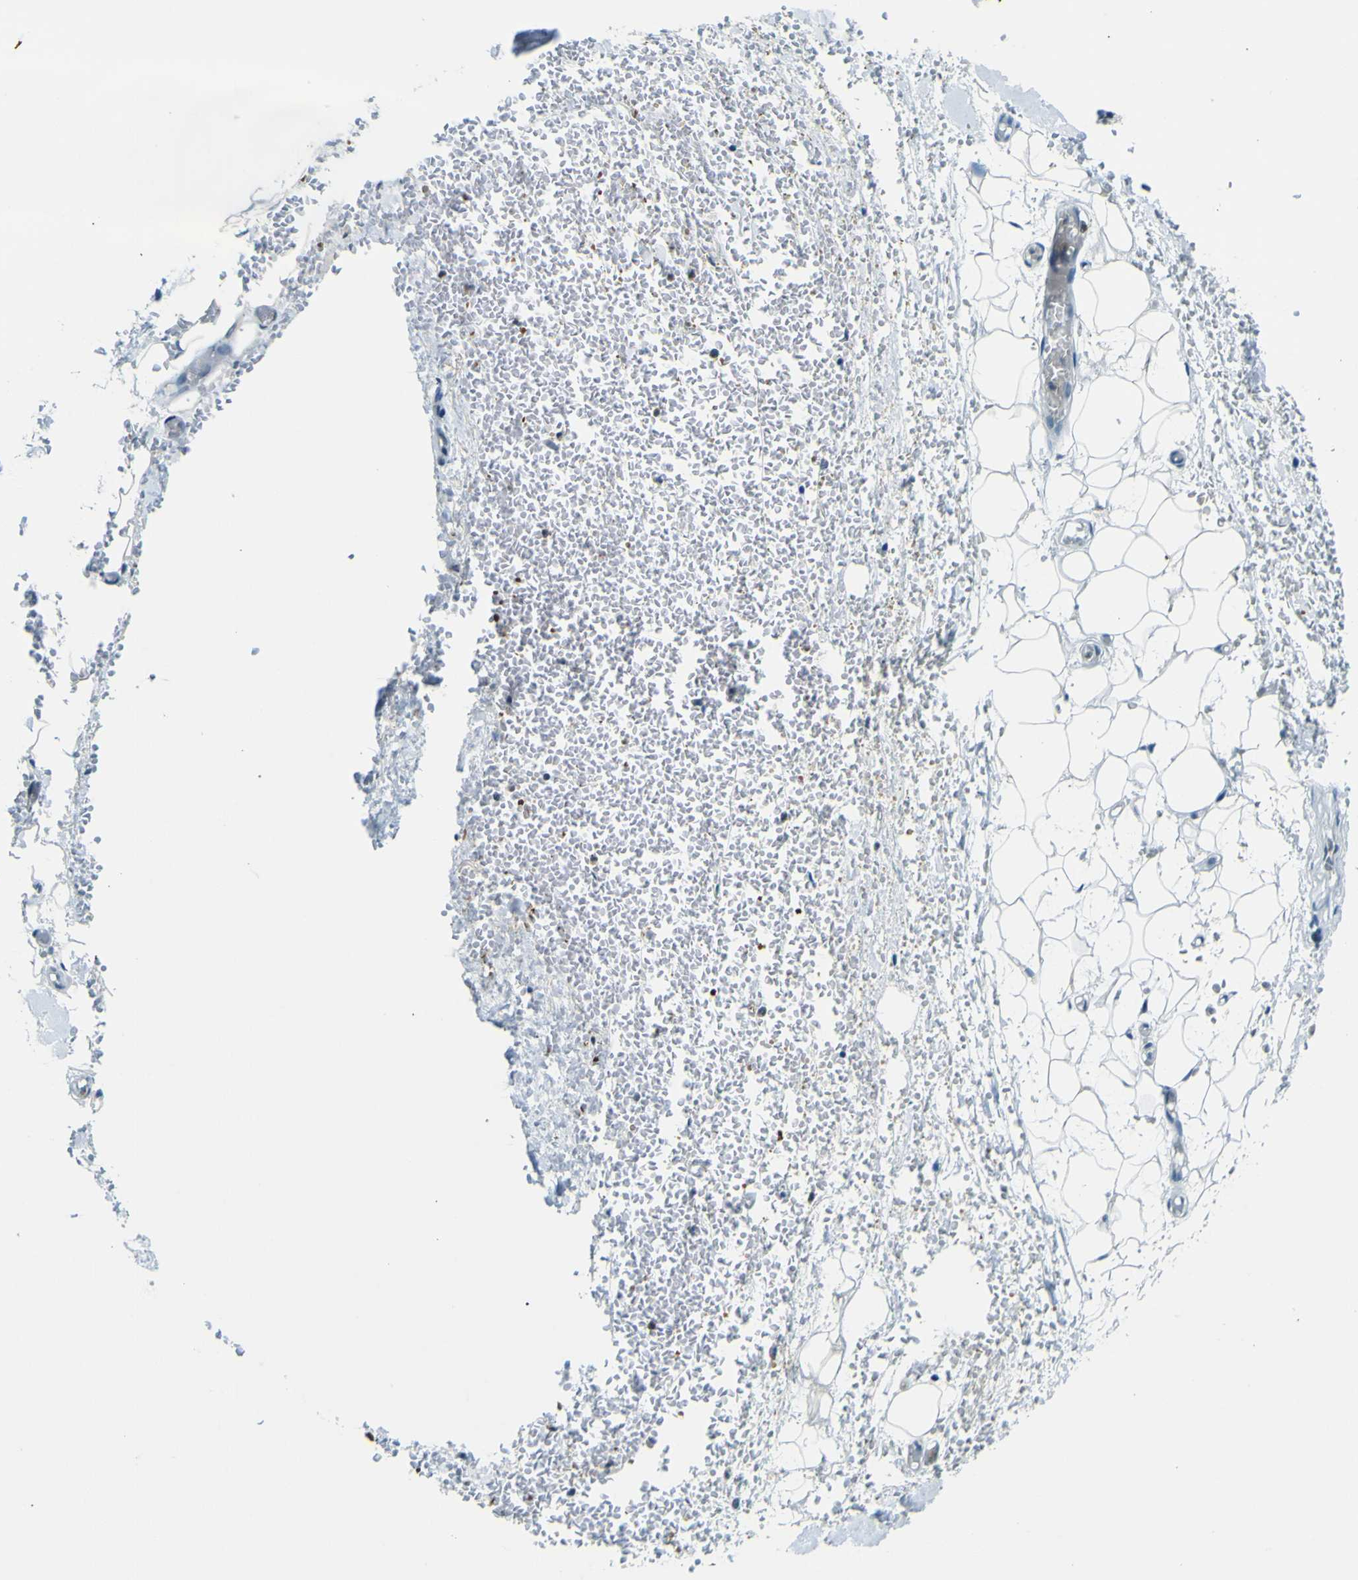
{"staining": {"intensity": "negative", "quantity": "none", "location": "none"}, "tissue": "adipose tissue", "cell_type": "Adipocytes", "image_type": "normal", "snomed": [{"axis": "morphology", "description": "Normal tissue, NOS"}, {"axis": "morphology", "description": "Adenocarcinoma, NOS"}, {"axis": "topography", "description": "Esophagus"}], "caption": "This is a micrograph of immunohistochemistry staining of normal adipose tissue, which shows no positivity in adipocytes.", "gene": "CEBPG", "patient": {"sex": "male", "age": 62}}